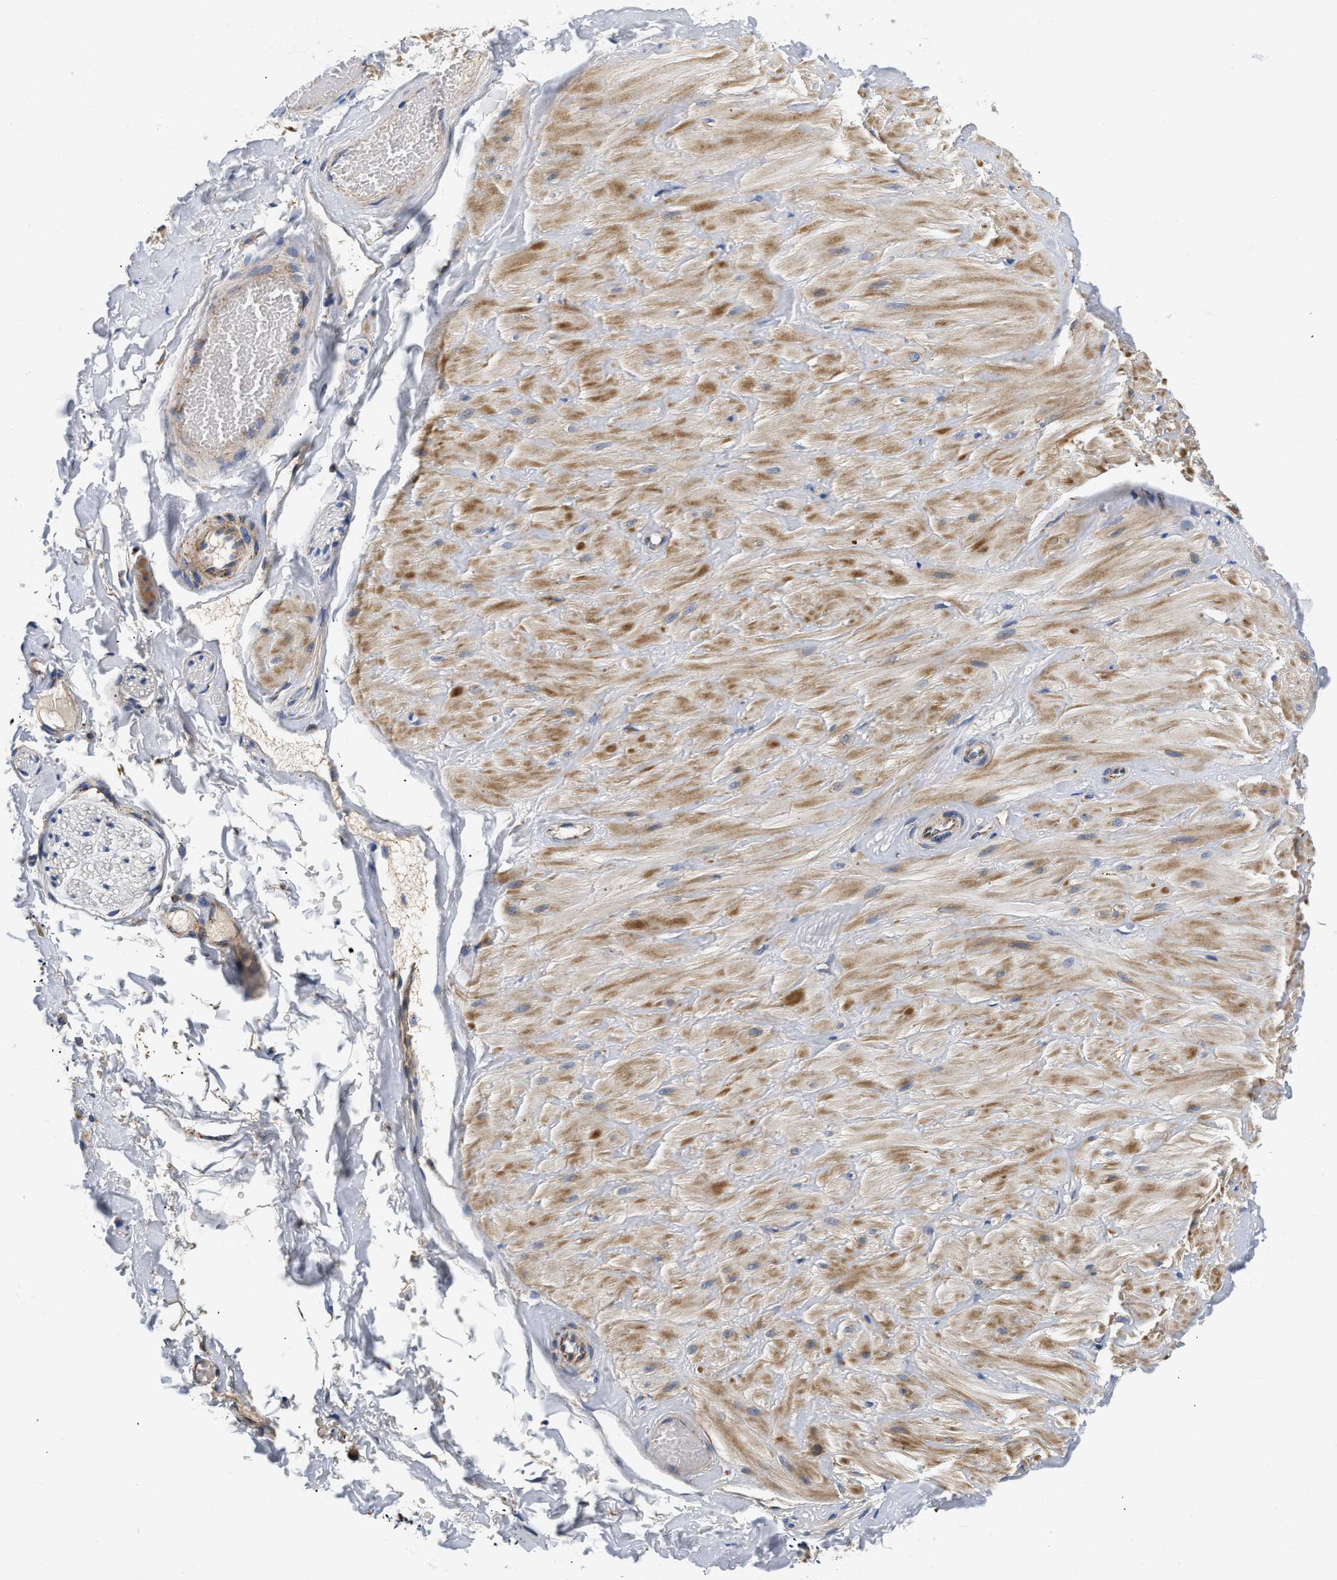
{"staining": {"intensity": "negative", "quantity": "none", "location": "none"}, "tissue": "adipose tissue", "cell_type": "Adipocytes", "image_type": "normal", "snomed": [{"axis": "morphology", "description": "Normal tissue, NOS"}, {"axis": "topography", "description": "Adipose tissue"}, {"axis": "topography", "description": "Vascular tissue"}, {"axis": "topography", "description": "Peripheral nerve tissue"}], "caption": "Adipose tissue stained for a protein using immunohistochemistry demonstrates no positivity adipocytes.", "gene": "PDP1", "patient": {"sex": "male", "age": 25}}